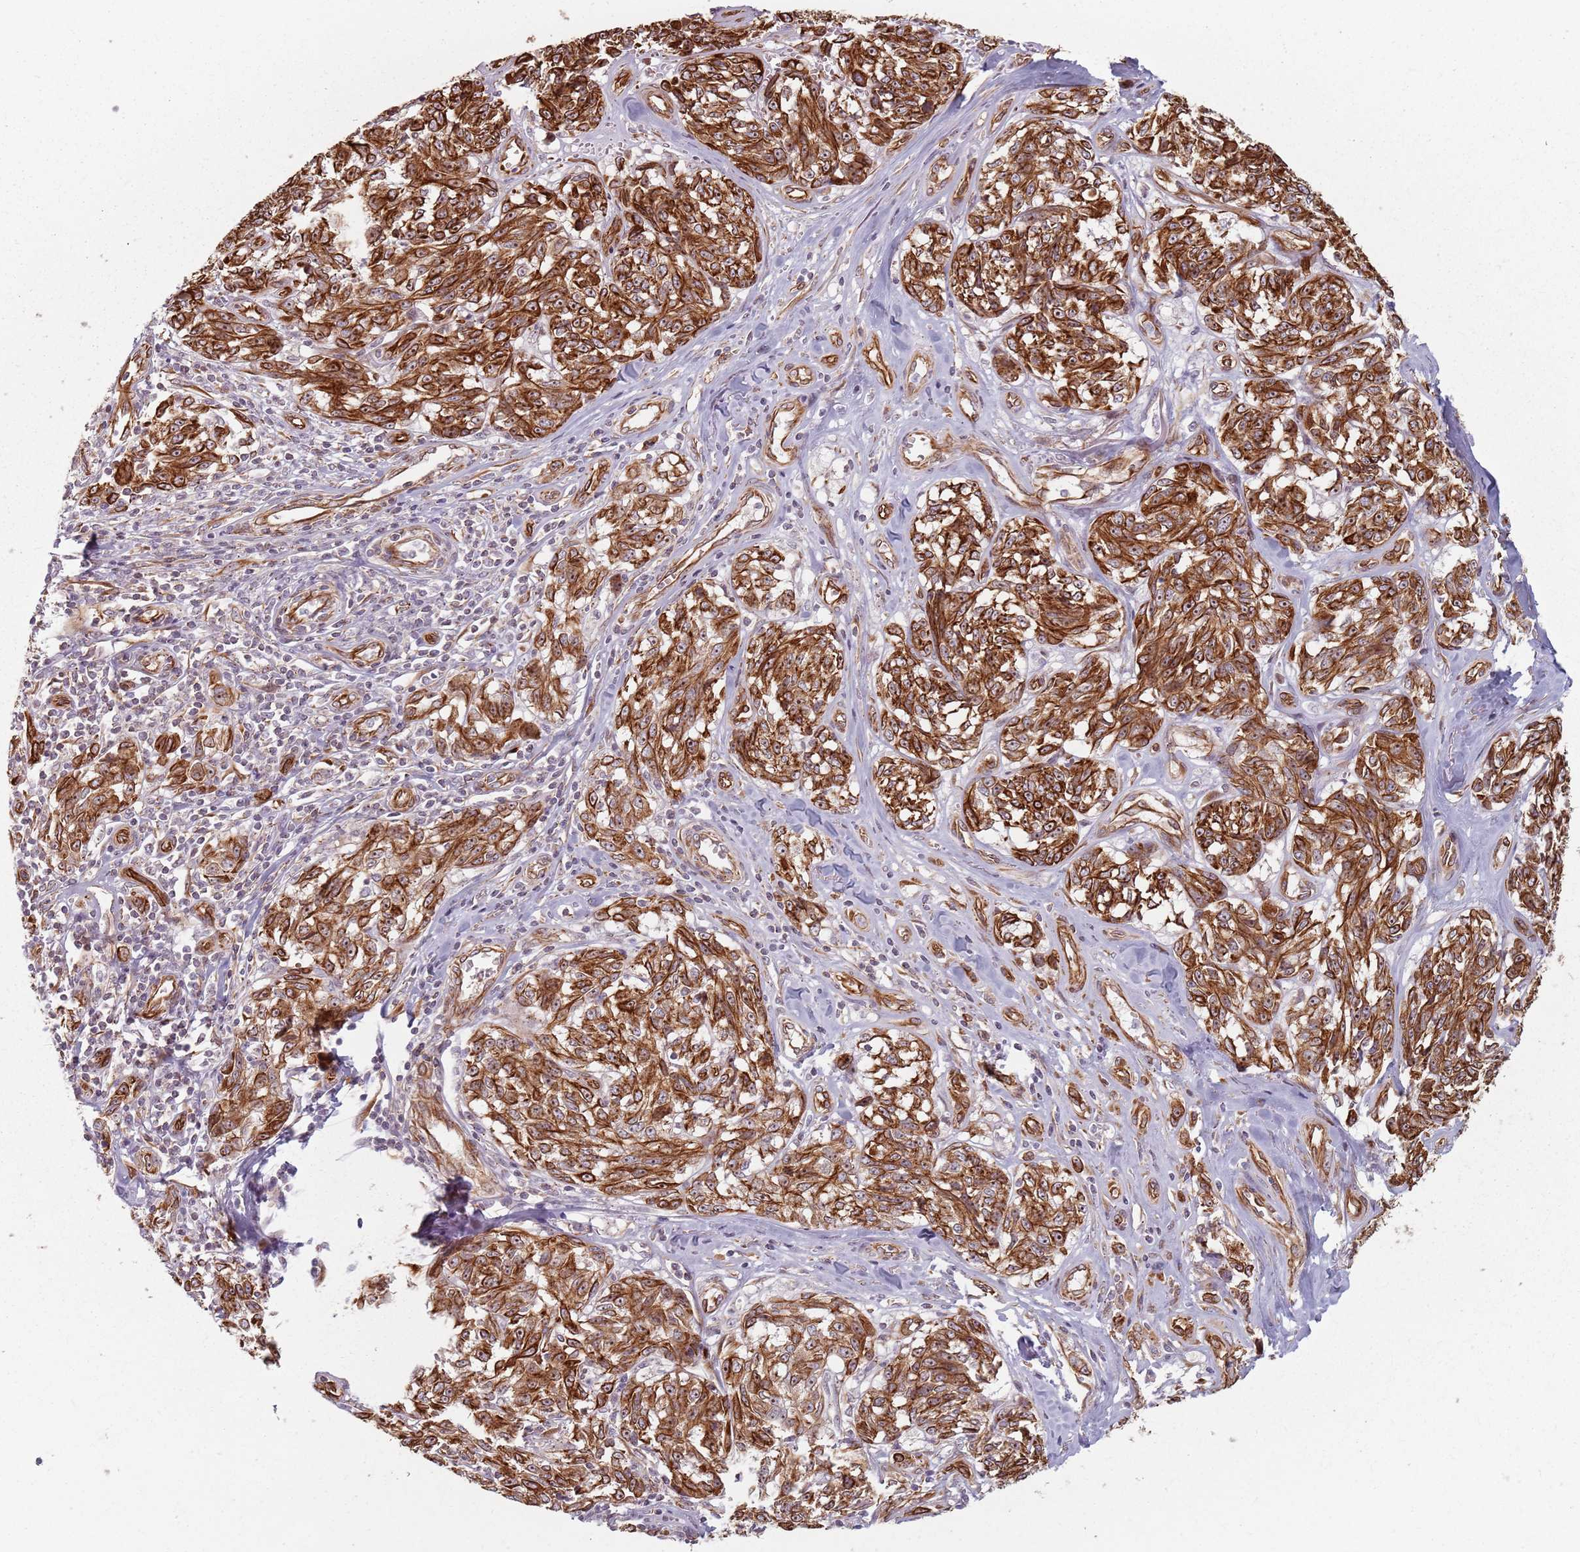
{"staining": {"intensity": "strong", "quantity": ">75%", "location": "cytoplasmic/membranous,nuclear"}, "tissue": "melanoma", "cell_type": "Tumor cells", "image_type": "cancer", "snomed": [{"axis": "morphology", "description": "Normal tissue, NOS"}, {"axis": "morphology", "description": "Malignant melanoma, NOS"}, {"axis": "topography", "description": "Skin"}], "caption": "High-power microscopy captured an IHC histopathology image of malignant melanoma, revealing strong cytoplasmic/membranous and nuclear expression in approximately >75% of tumor cells.", "gene": "GAS2L3", "patient": {"sex": "female", "age": 64}}